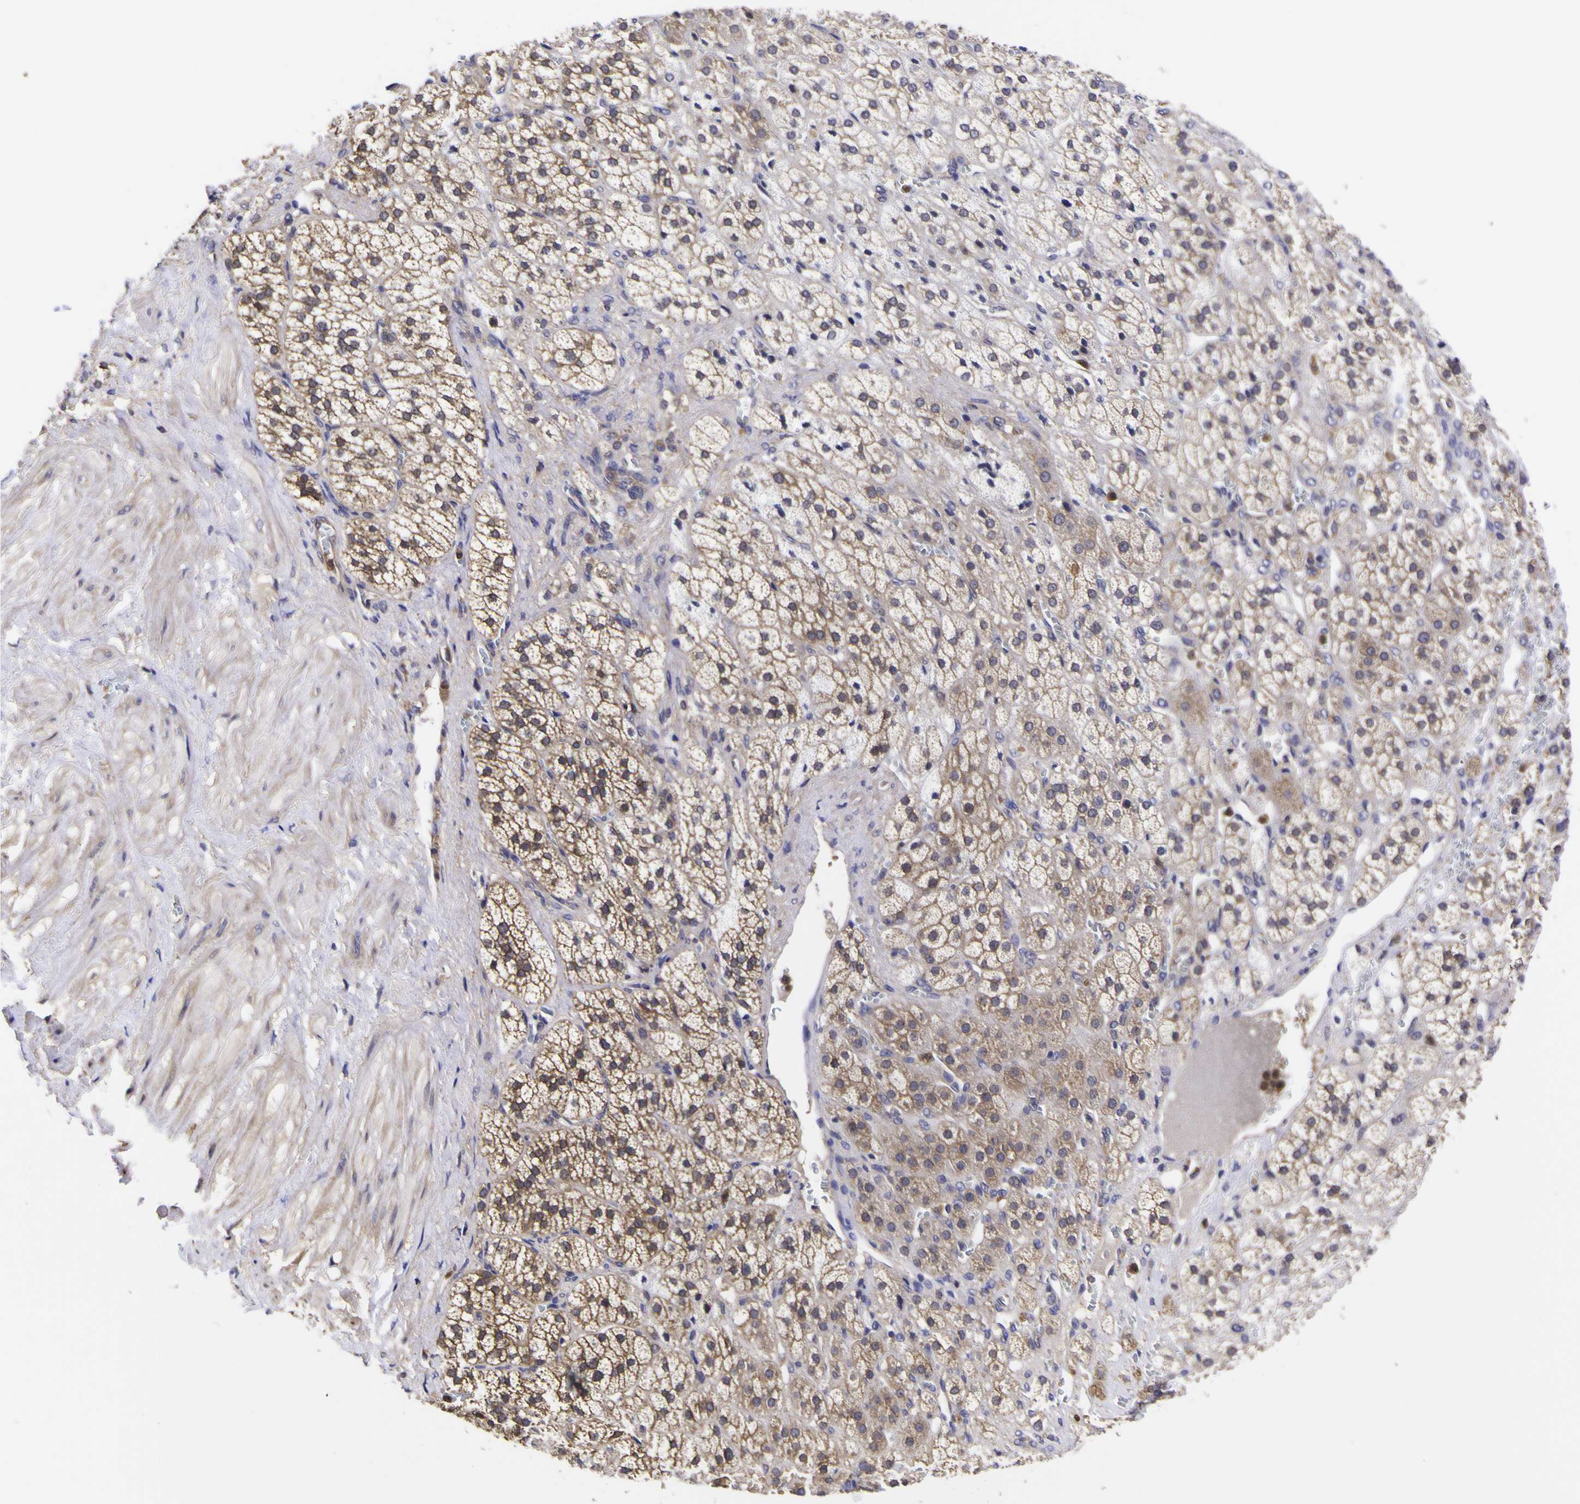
{"staining": {"intensity": "moderate", "quantity": ">75%", "location": "cytoplasmic/membranous"}, "tissue": "adrenal gland", "cell_type": "Glandular cells", "image_type": "normal", "snomed": [{"axis": "morphology", "description": "Normal tissue, NOS"}, {"axis": "topography", "description": "Adrenal gland"}], "caption": "A high-resolution image shows immunohistochemistry staining of benign adrenal gland, which shows moderate cytoplasmic/membranous positivity in approximately >75% of glandular cells. (DAB IHC with brightfield microscopy, high magnification).", "gene": "MAPK14", "patient": {"sex": "male", "age": 56}}